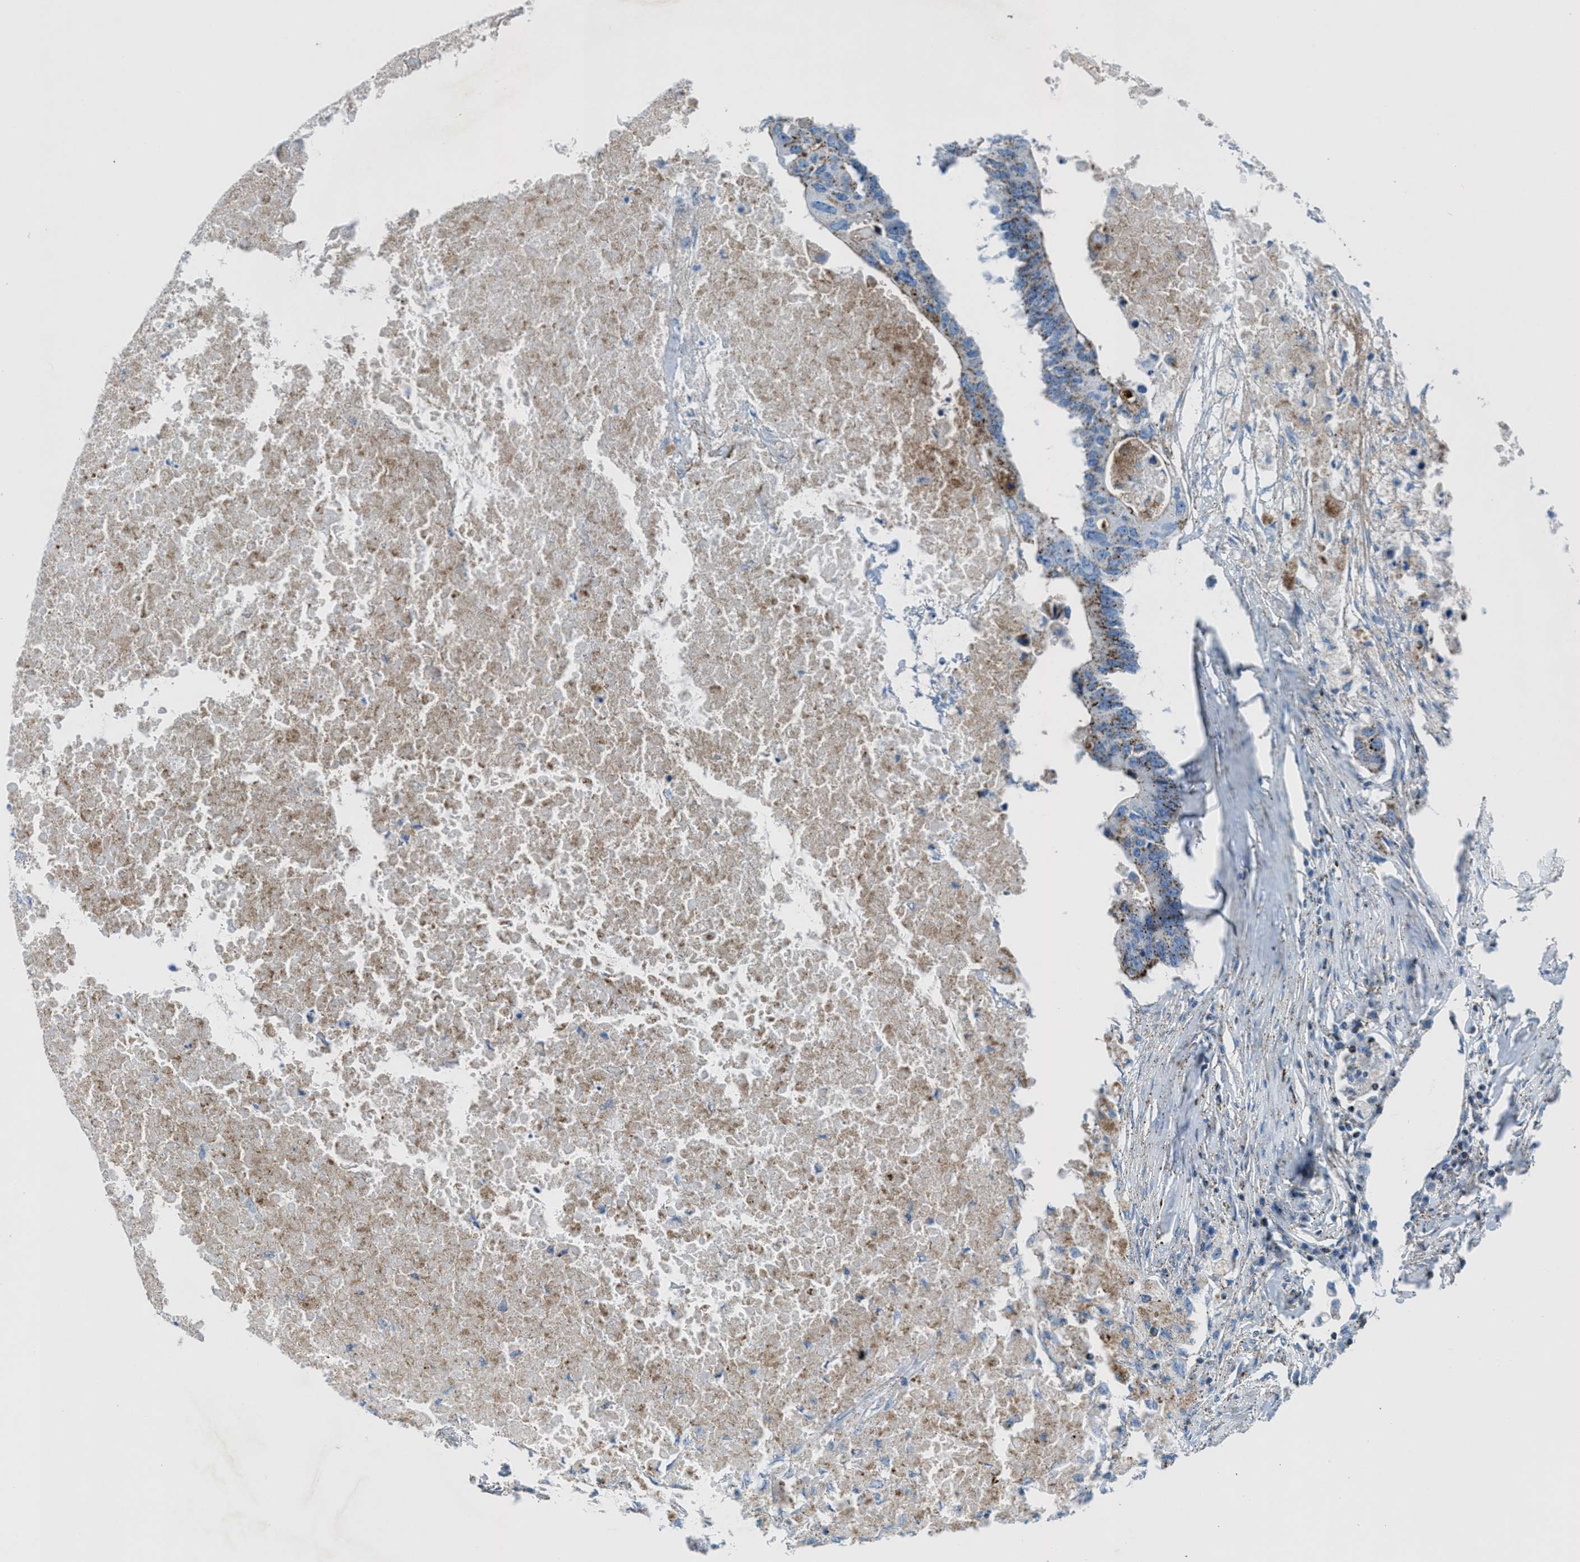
{"staining": {"intensity": "moderate", "quantity": ">75%", "location": "cytoplasmic/membranous"}, "tissue": "colorectal cancer", "cell_type": "Tumor cells", "image_type": "cancer", "snomed": [{"axis": "morphology", "description": "Adenocarcinoma, NOS"}, {"axis": "topography", "description": "Colon"}], "caption": "Colorectal cancer (adenocarcinoma) stained with a protein marker demonstrates moderate staining in tumor cells.", "gene": "MFSD13A", "patient": {"sex": "male", "age": 71}}